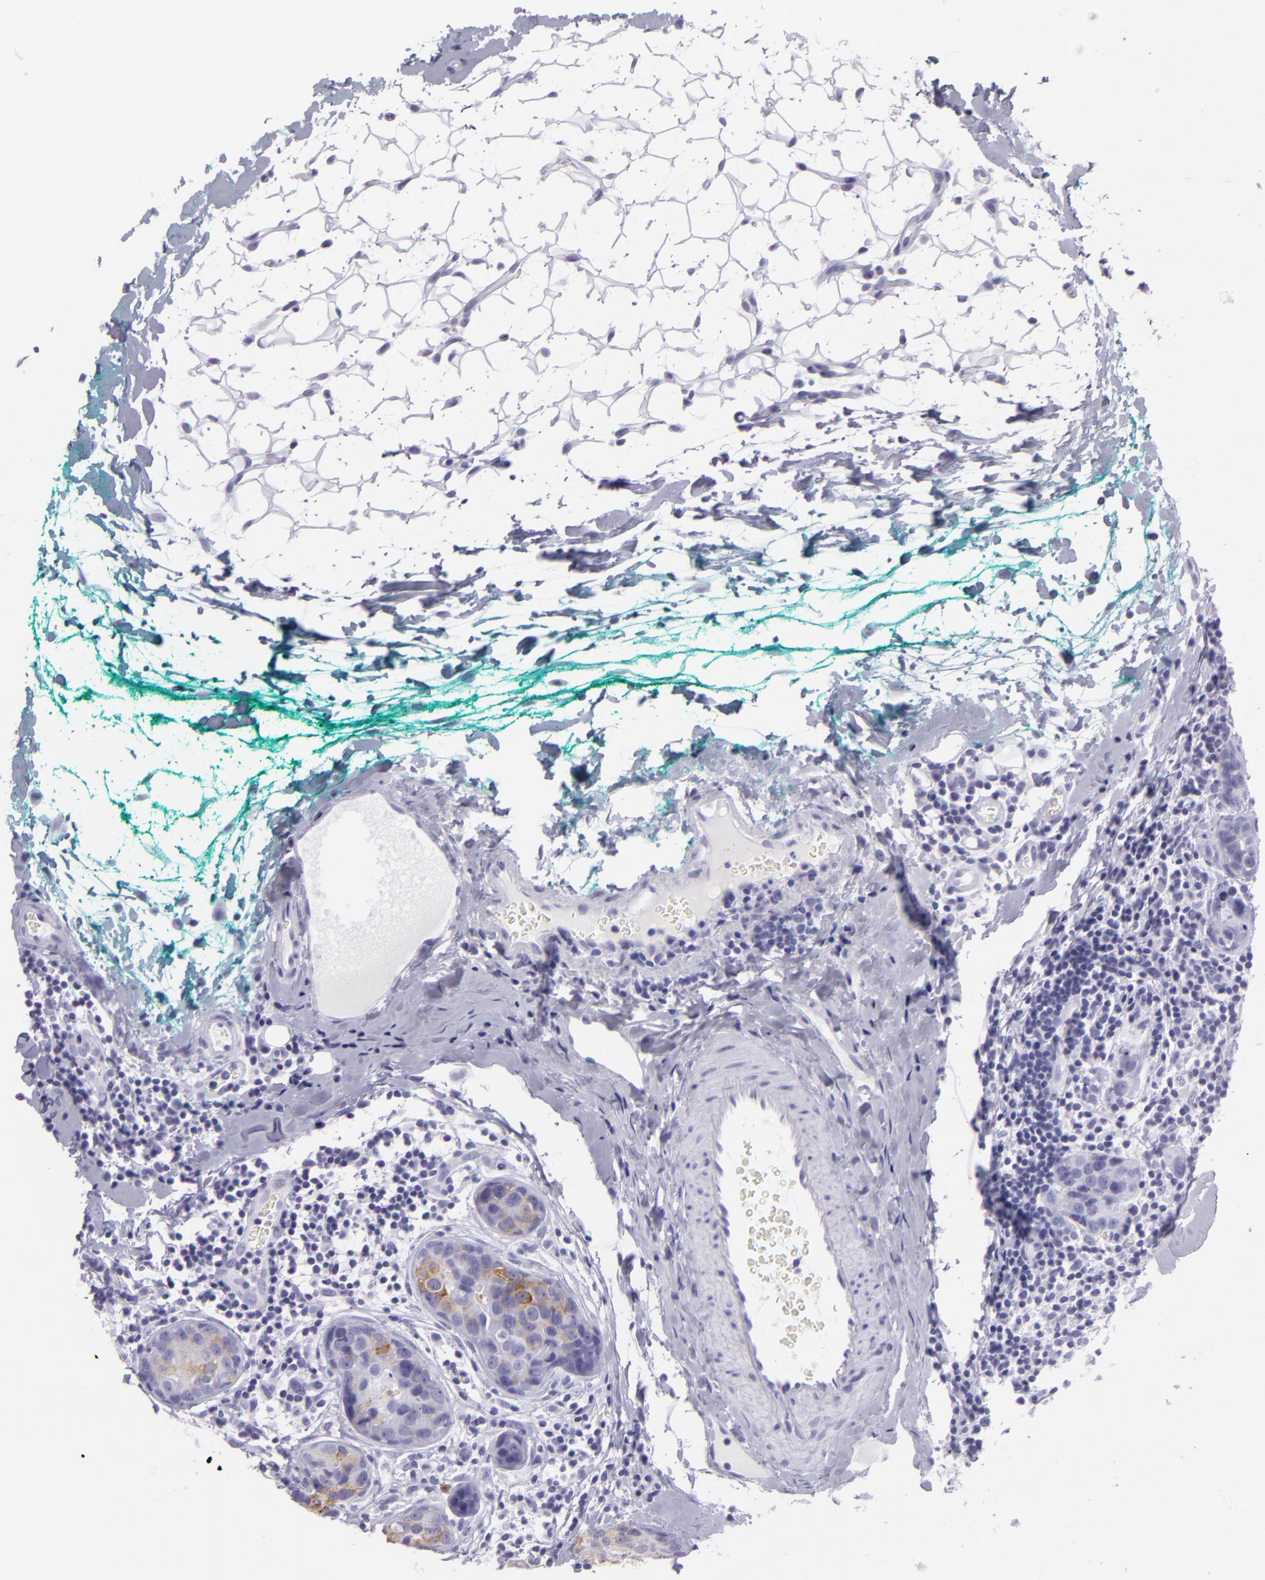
{"staining": {"intensity": "moderate", "quantity": "25%-75%", "location": "cytoplasmic/membranous"}, "tissue": "breast cancer", "cell_type": "Tumor cells", "image_type": "cancer", "snomed": [{"axis": "morphology", "description": "Duct carcinoma"}, {"axis": "topography", "description": "Breast"}], "caption": "Protein staining shows moderate cytoplasmic/membranous staining in approximately 25%-75% of tumor cells in breast cancer.", "gene": "MUC6", "patient": {"sex": "female", "age": 24}}